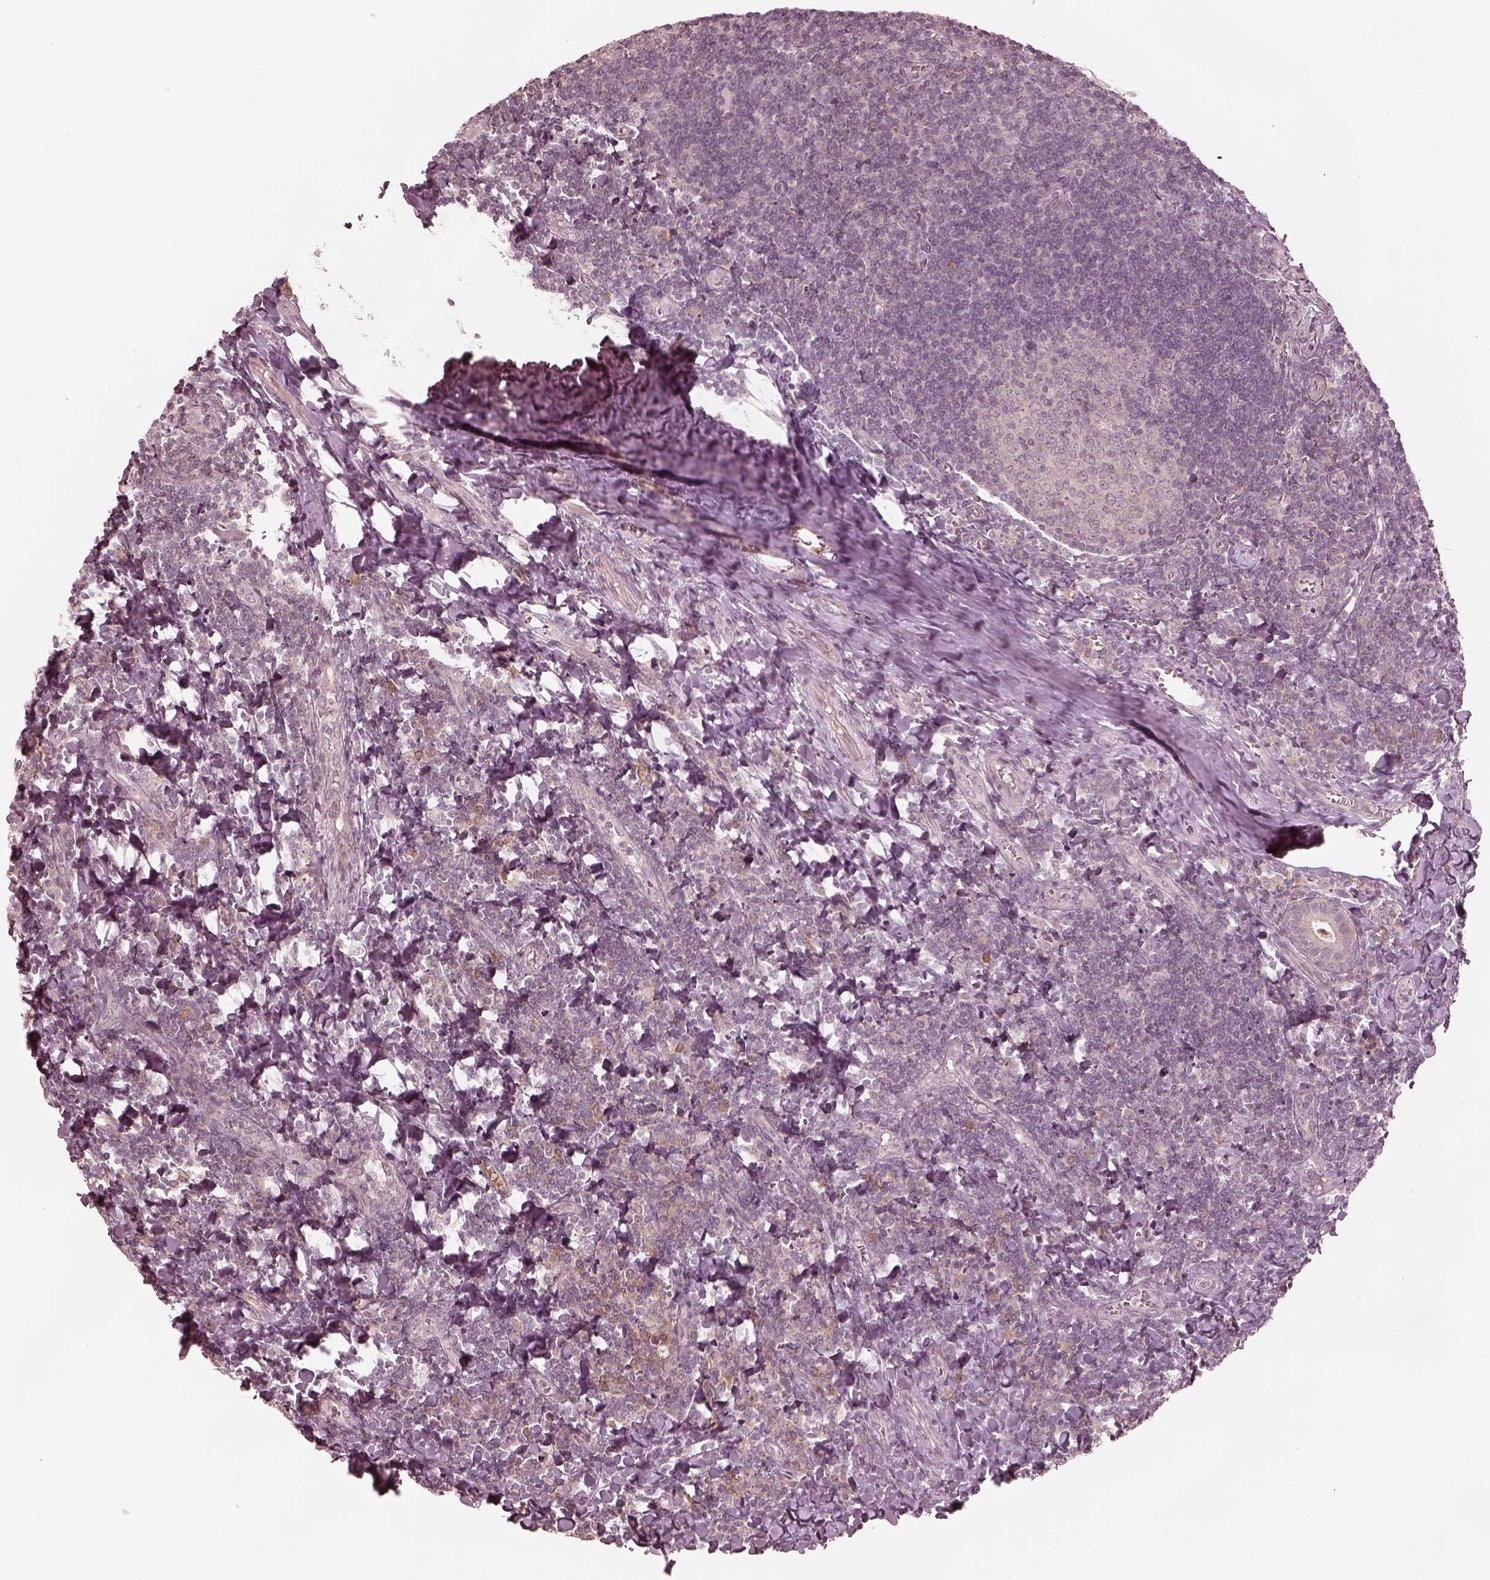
{"staining": {"intensity": "negative", "quantity": "none", "location": "none"}, "tissue": "tonsil", "cell_type": "Germinal center cells", "image_type": "normal", "snomed": [{"axis": "morphology", "description": "Normal tissue, NOS"}, {"axis": "morphology", "description": "Inflammation, NOS"}, {"axis": "topography", "description": "Tonsil"}], "caption": "This is an immunohistochemistry (IHC) micrograph of unremarkable human tonsil. There is no expression in germinal center cells.", "gene": "ACACB", "patient": {"sex": "female", "age": 31}}